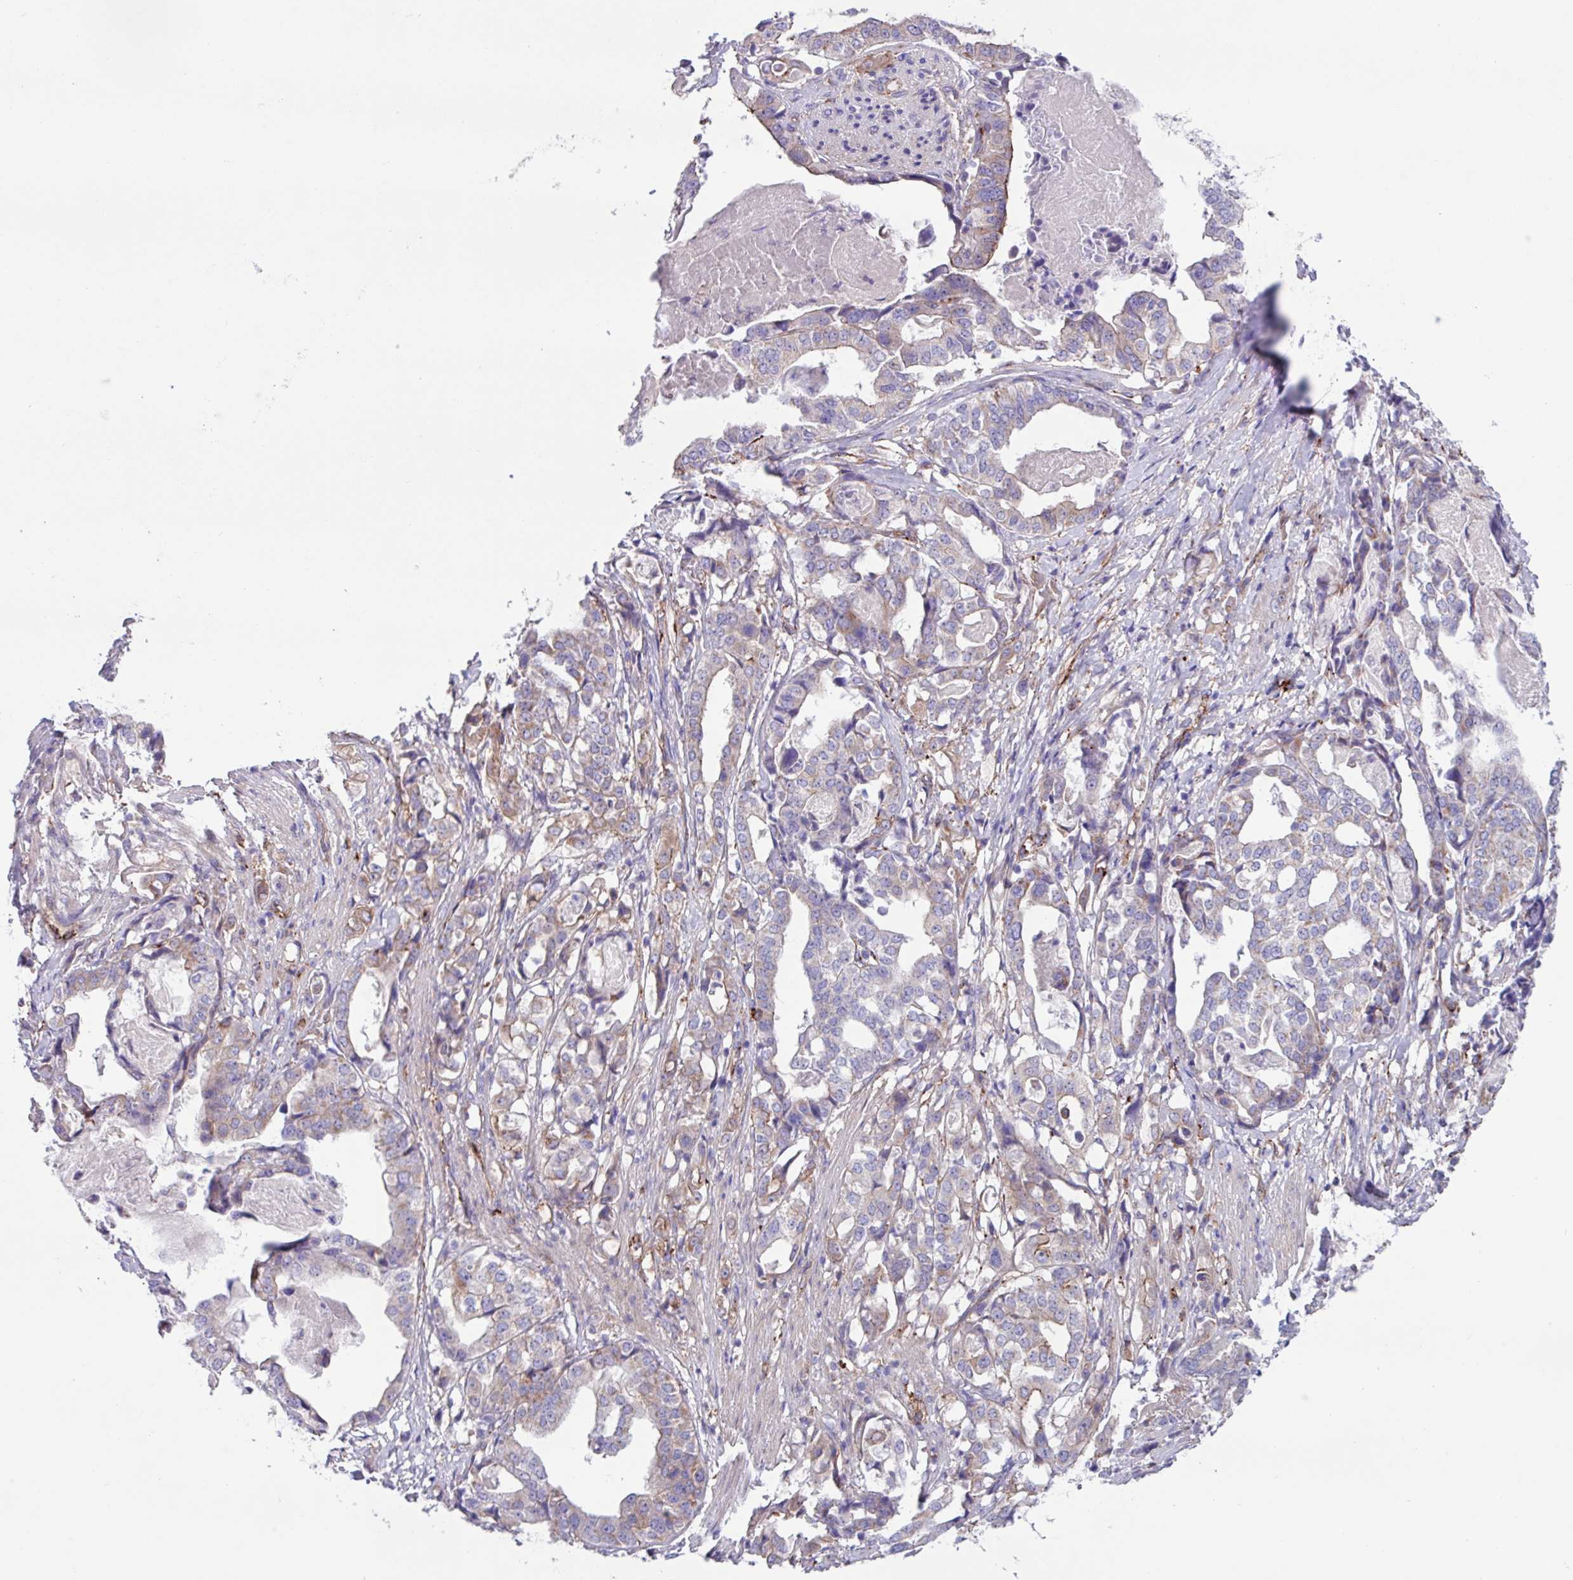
{"staining": {"intensity": "weak", "quantity": "<25%", "location": "cytoplasmic/membranous"}, "tissue": "stomach cancer", "cell_type": "Tumor cells", "image_type": "cancer", "snomed": [{"axis": "morphology", "description": "Adenocarcinoma, NOS"}, {"axis": "topography", "description": "Stomach"}], "caption": "The photomicrograph shows no significant expression in tumor cells of stomach cancer. (DAB immunohistochemistry, high magnification).", "gene": "OTULIN", "patient": {"sex": "male", "age": 48}}